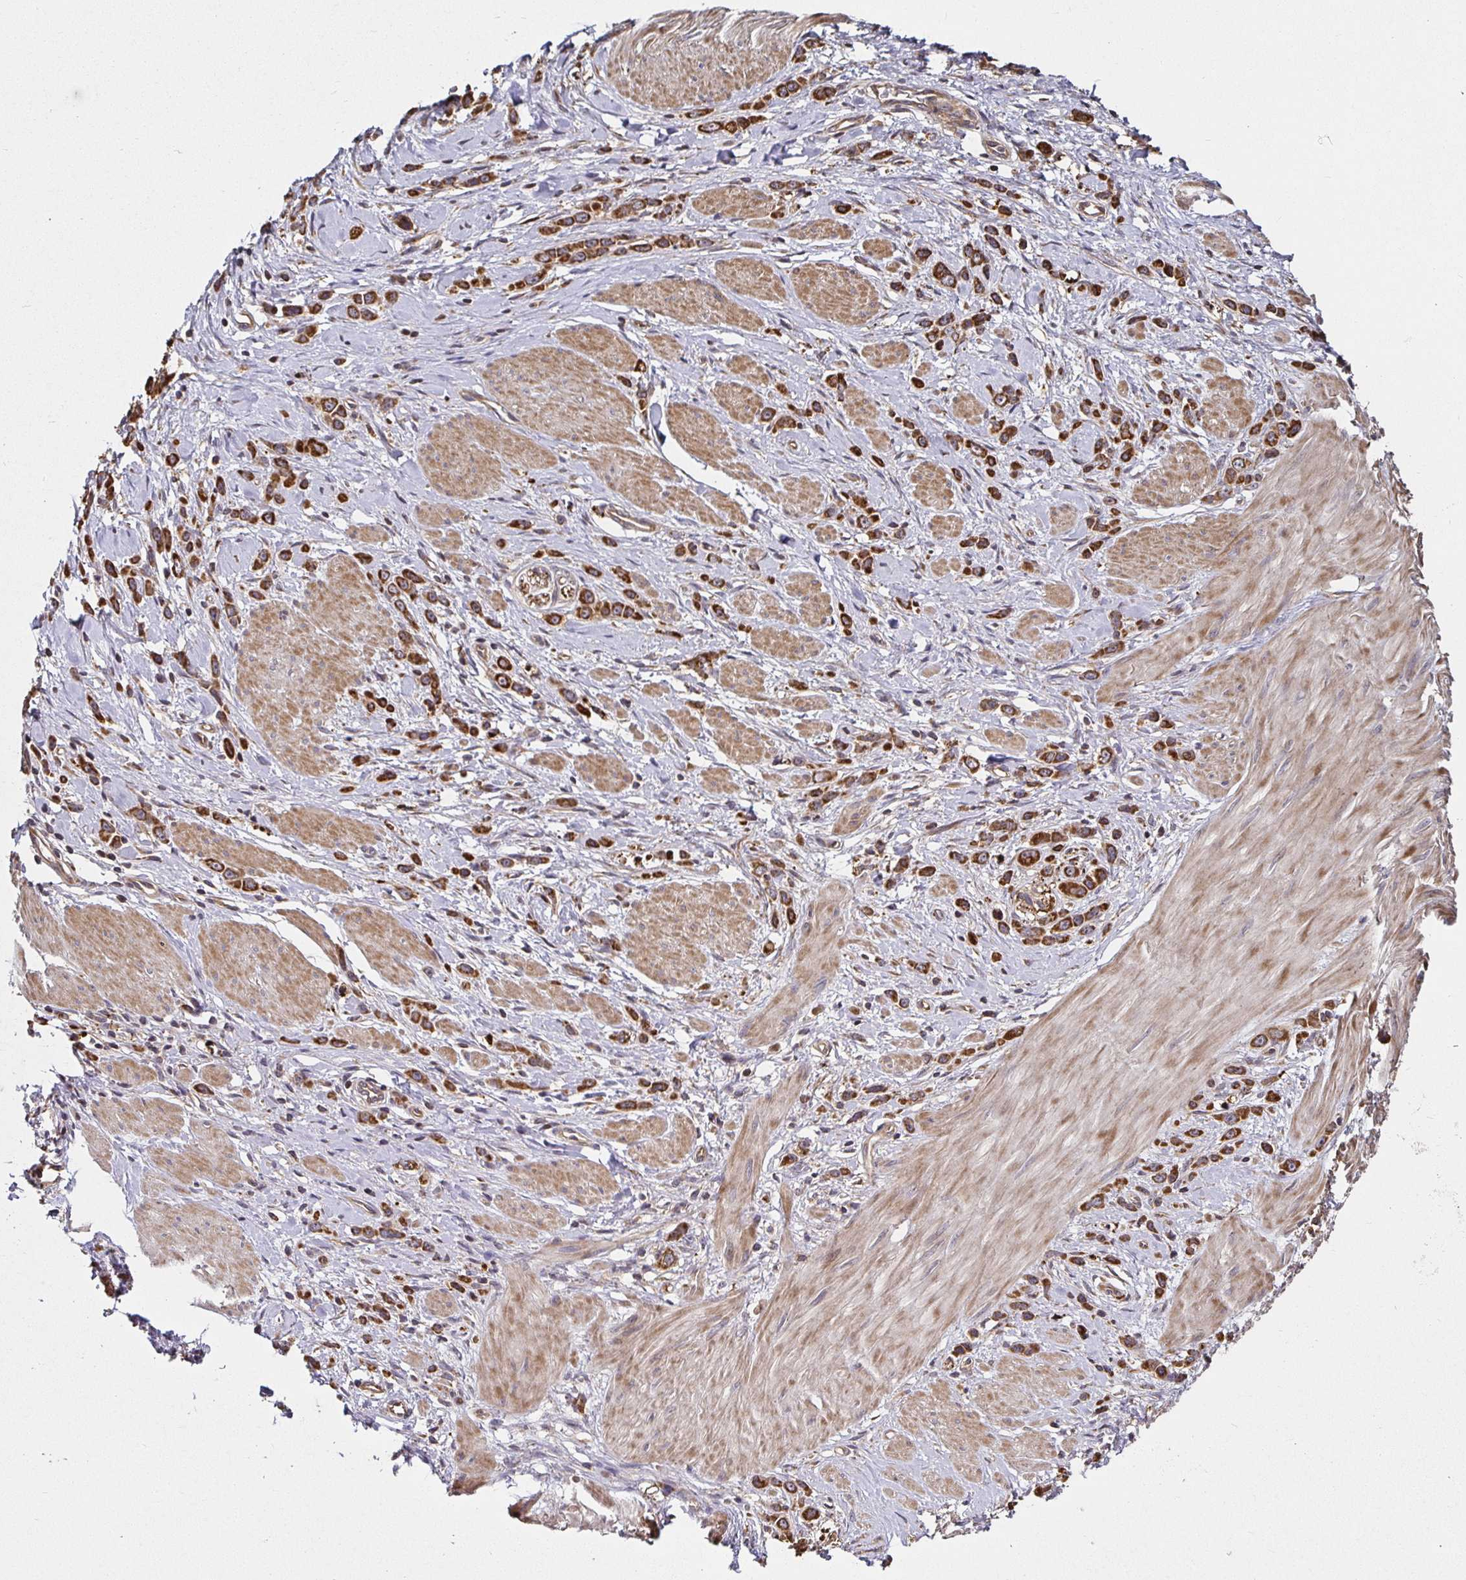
{"staining": {"intensity": "strong", "quantity": ">75%", "location": "cytoplasmic/membranous"}, "tissue": "stomach cancer", "cell_type": "Tumor cells", "image_type": "cancer", "snomed": [{"axis": "morphology", "description": "Adenocarcinoma, NOS"}, {"axis": "topography", "description": "Stomach"}], "caption": "Protein expression analysis of stomach adenocarcinoma exhibits strong cytoplasmic/membranous expression in about >75% of tumor cells.", "gene": "MLST8", "patient": {"sex": "male", "age": 47}}